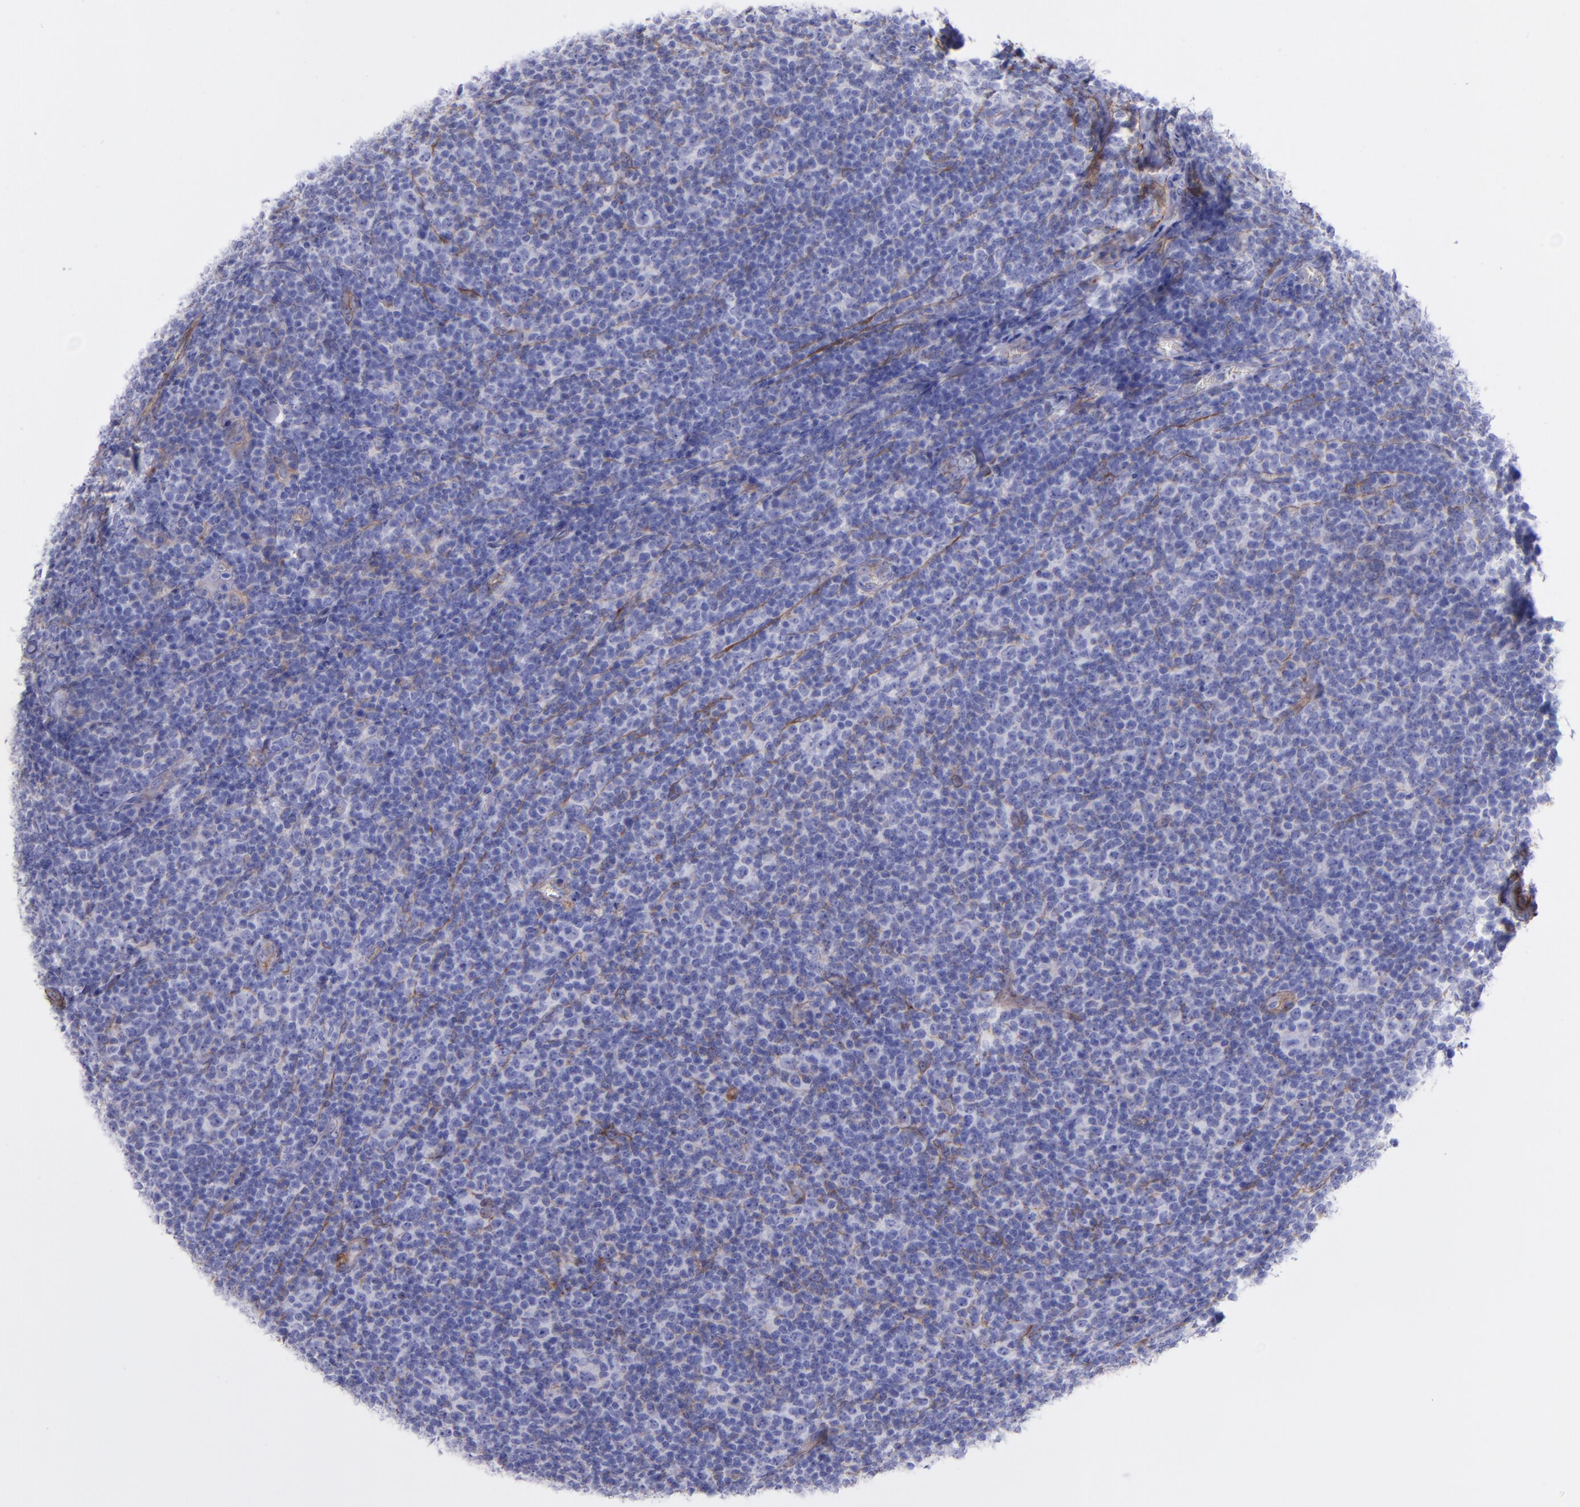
{"staining": {"intensity": "weak", "quantity": "<25%", "location": "cytoplasmic/membranous"}, "tissue": "lymphoma", "cell_type": "Tumor cells", "image_type": "cancer", "snomed": [{"axis": "morphology", "description": "Malignant lymphoma, non-Hodgkin's type, Low grade"}, {"axis": "topography", "description": "Lymph node"}], "caption": "Tumor cells are negative for protein expression in human malignant lymphoma, non-Hodgkin's type (low-grade). Nuclei are stained in blue.", "gene": "ITGAV", "patient": {"sex": "male", "age": 74}}